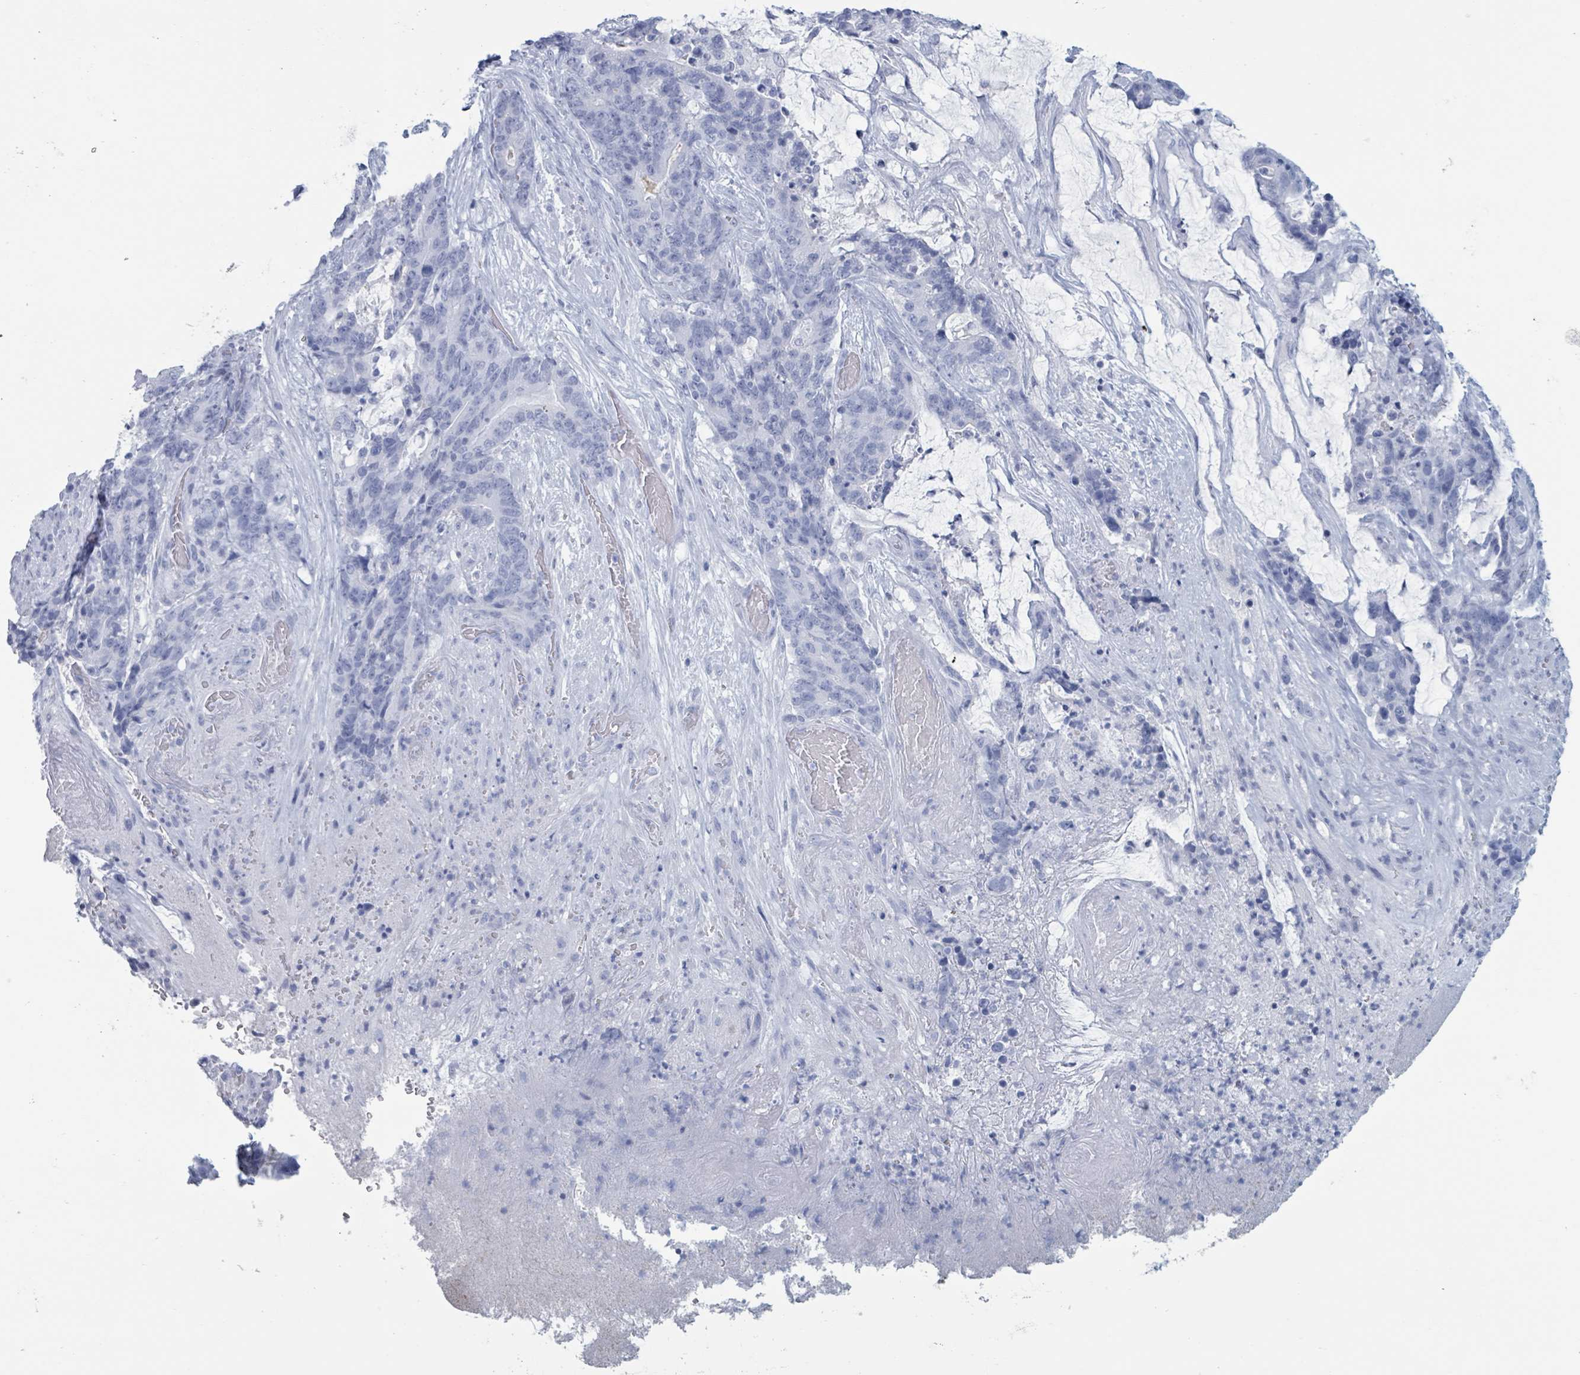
{"staining": {"intensity": "negative", "quantity": "none", "location": "none"}, "tissue": "stomach cancer", "cell_type": "Tumor cells", "image_type": "cancer", "snomed": [{"axis": "morphology", "description": "Normal tissue, NOS"}, {"axis": "morphology", "description": "Adenocarcinoma, NOS"}, {"axis": "topography", "description": "Stomach"}], "caption": "Immunohistochemical staining of human stomach adenocarcinoma shows no significant staining in tumor cells. (Stains: DAB immunohistochemistry (IHC) with hematoxylin counter stain, Microscopy: brightfield microscopy at high magnification).", "gene": "KLK4", "patient": {"sex": "female", "age": 64}}